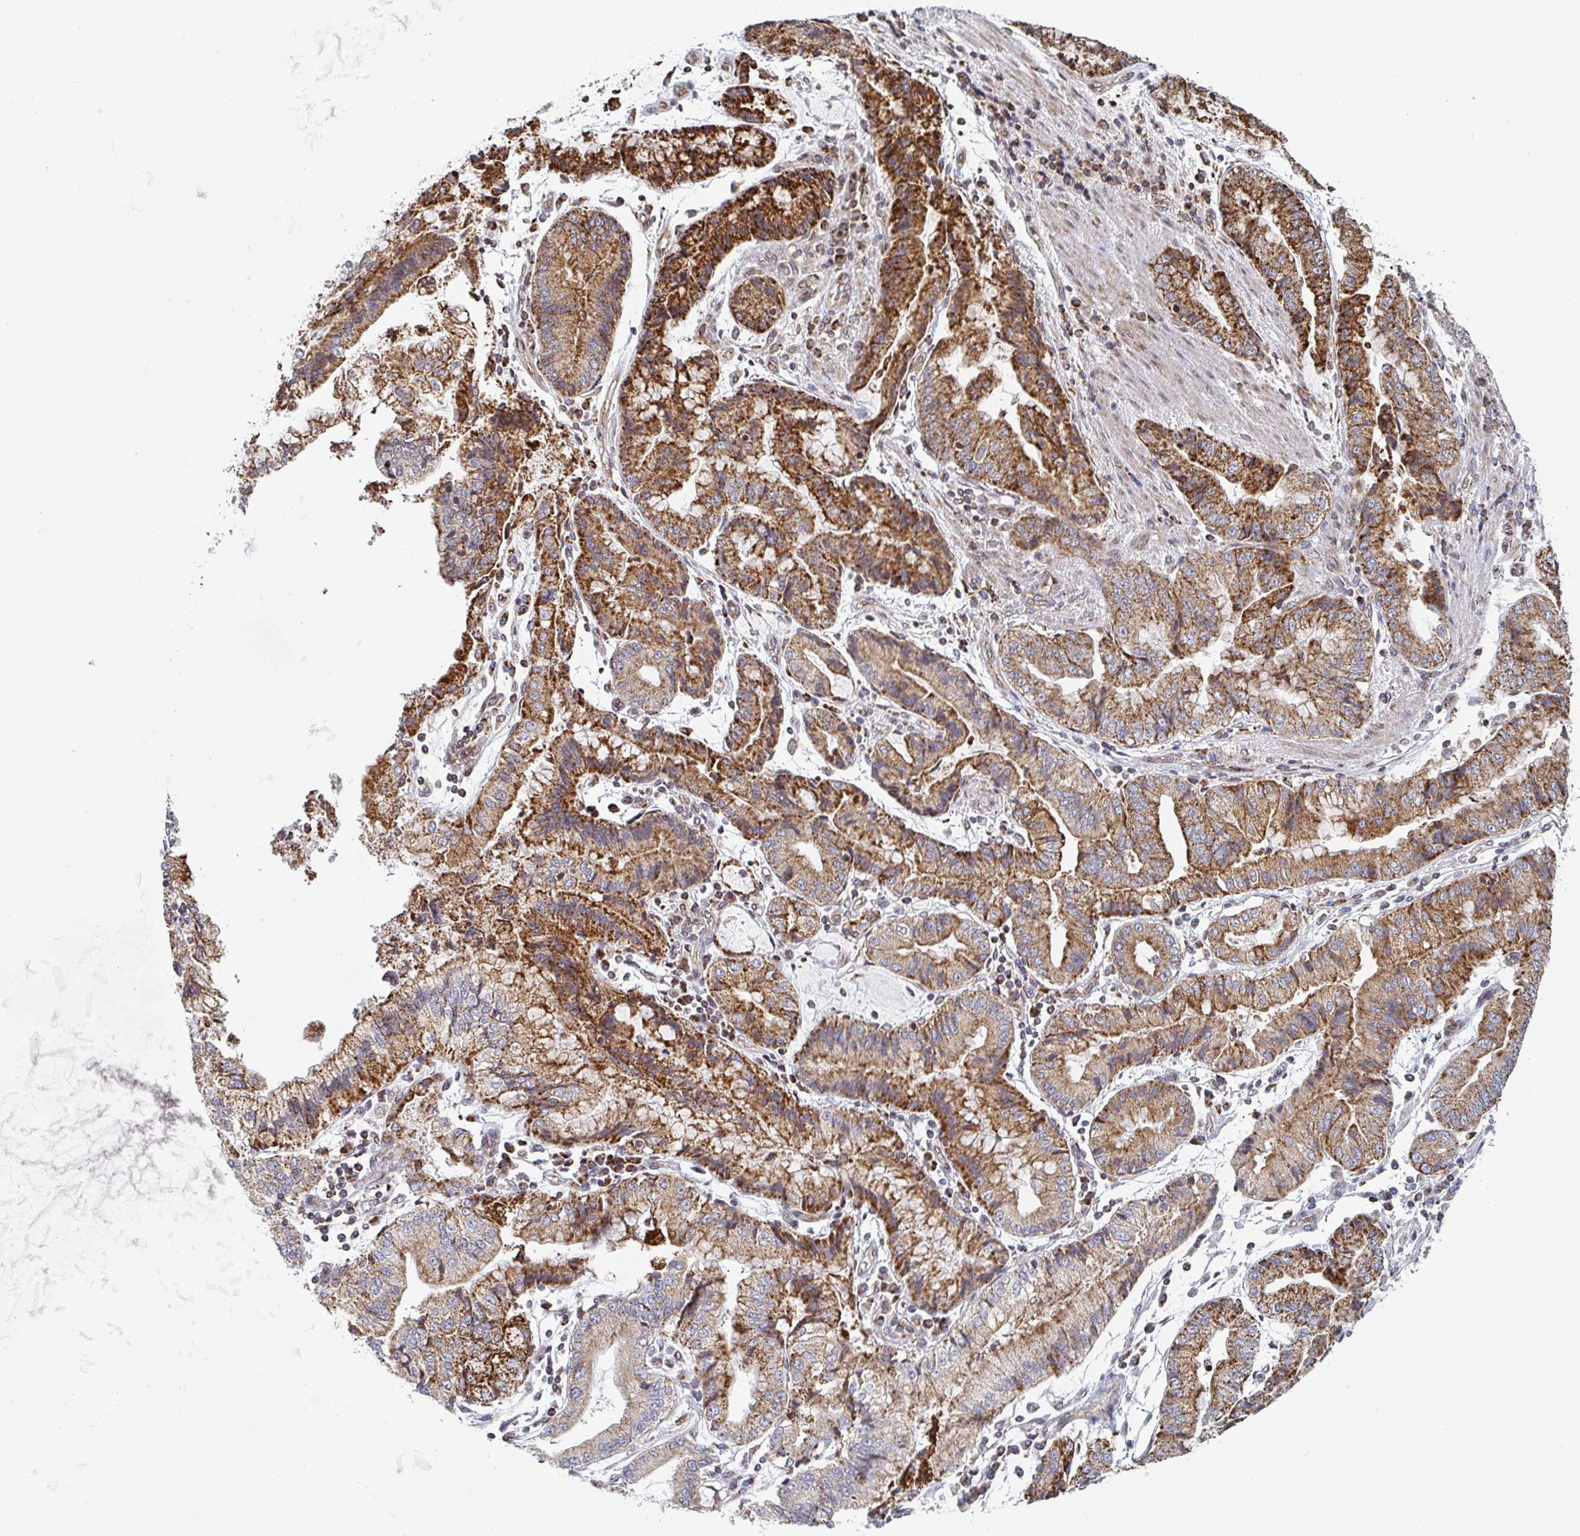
{"staining": {"intensity": "strong", "quantity": "25%-75%", "location": "cytoplasmic/membranous"}, "tissue": "stomach cancer", "cell_type": "Tumor cells", "image_type": "cancer", "snomed": [{"axis": "morphology", "description": "Adenocarcinoma, NOS"}, {"axis": "topography", "description": "Stomach, upper"}], "caption": "Protein analysis of stomach cancer (adenocarcinoma) tissue shows strong cytoplasmic/membranous positivity in approximately 25%-75% of tumor cells.", "gene": "STARD8", "patient": {"sex": "female", "age": 74}}